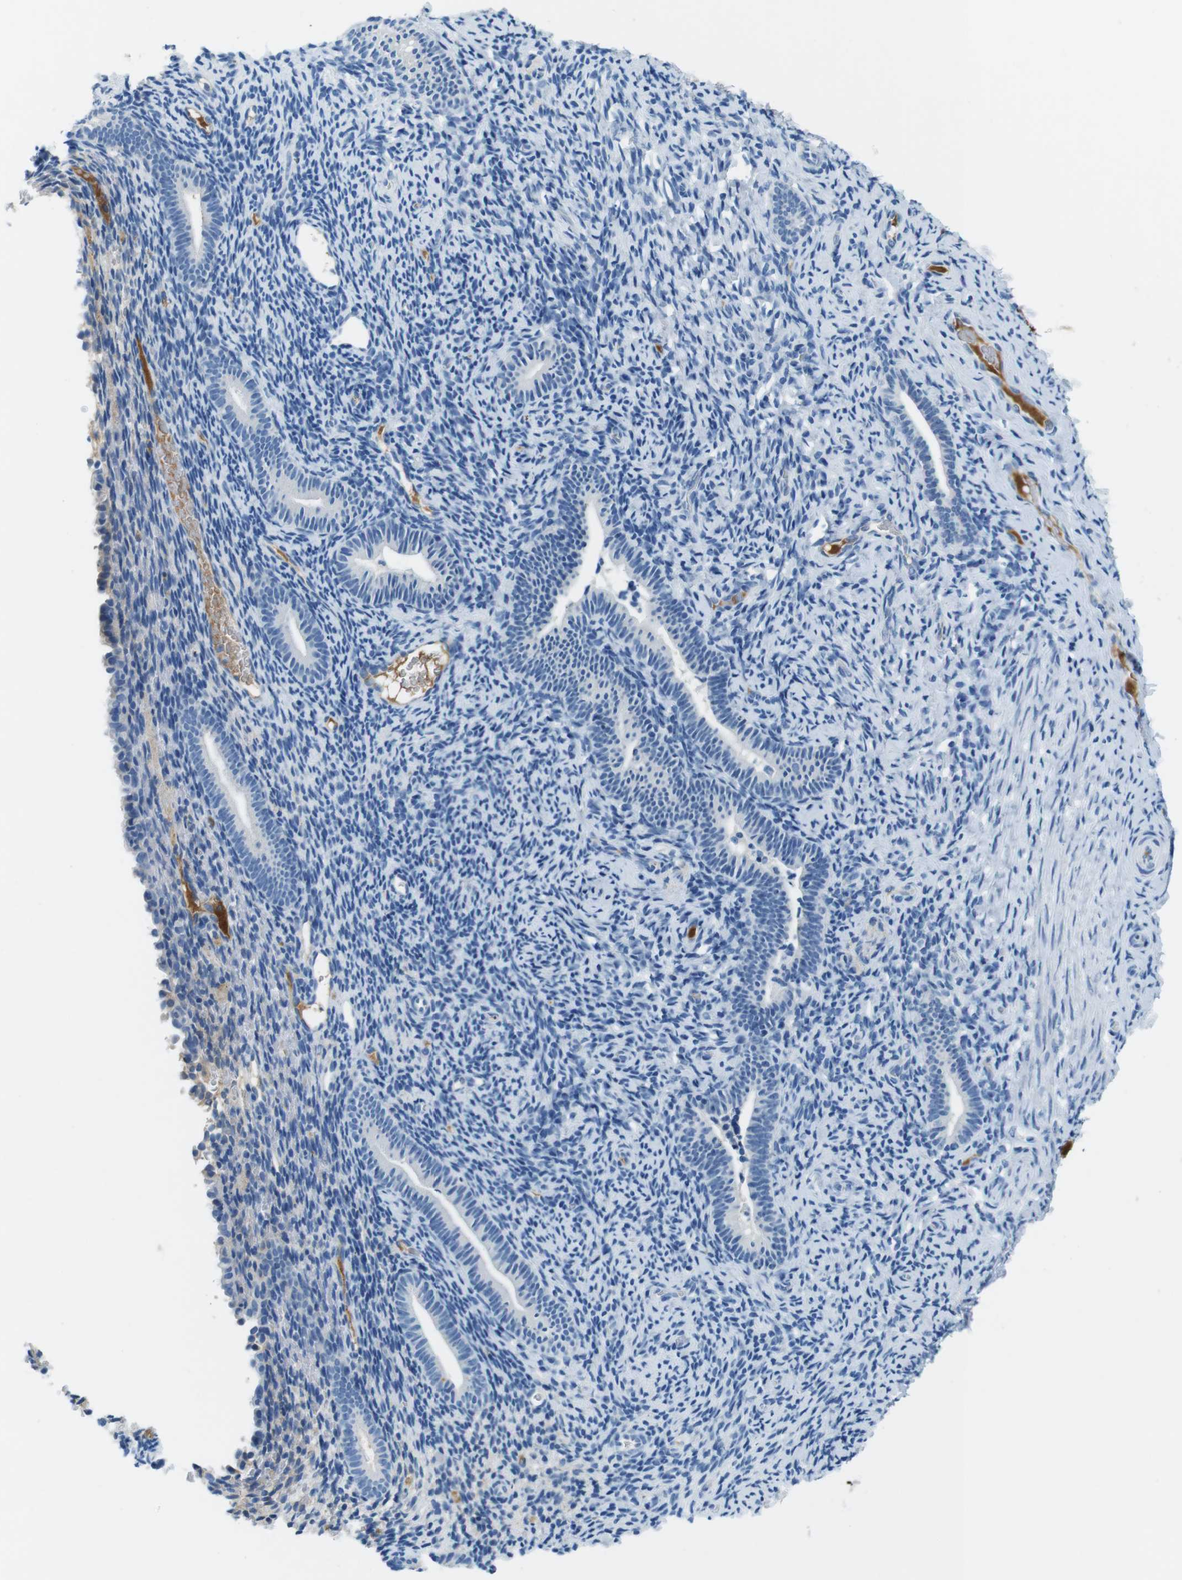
{"staining": {"intensity": "negative", "quantity": "none", "location": "none"}, "tissue": "endometrium", "cell_type": "Cells in endometrial stroma", "image_type": "normal", "snomed": [{"axis": "morphology", "description": "Normal tissue, NOS"}, {"axis": "topography", "description": "Endometrium"}], "caption": "Human endometrium stained for a protein using IHC exhibits no staining in cells in endometrial stroma.", "gene": "IGHD", "patient": {"sex": "female", "age": 51}}